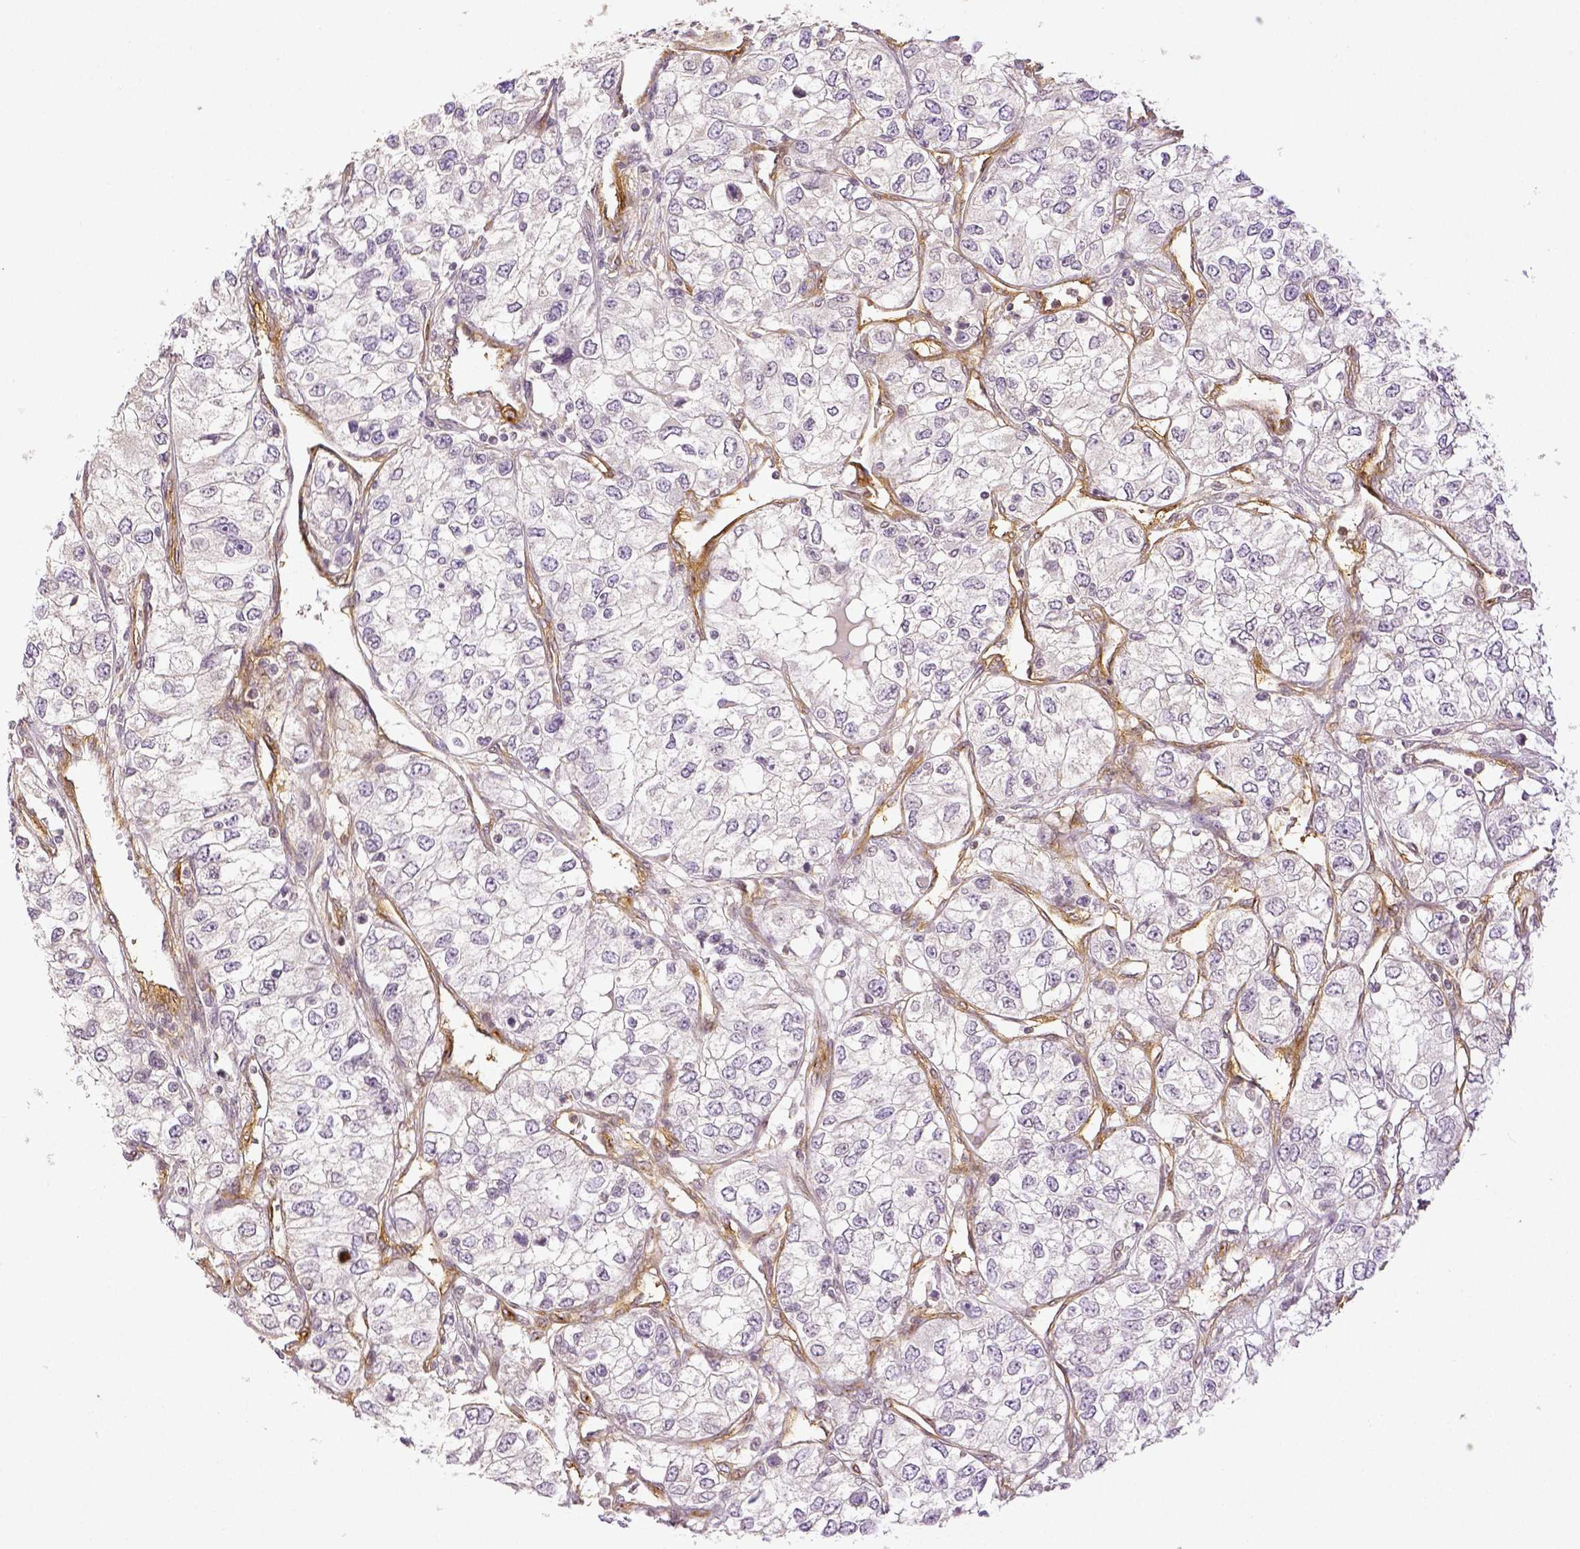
{"staining": {"intensity": "negative", "quantity": "none", "location": "none"}, "tissue": "renal cancer", "cell_type": "Tumor cells", "image_type": "cancer", "snomed": [{"axis": "morphology", "description": "Adenocarcinoma, NOS"}, {"axis": "topography", "description": "Kidney"}], "caption": "An image of human adenocarcinoma (renal) is negative for staining in tumor cells.", "gene": "THY1", "patient": {"sex": "female", "age": 59}}